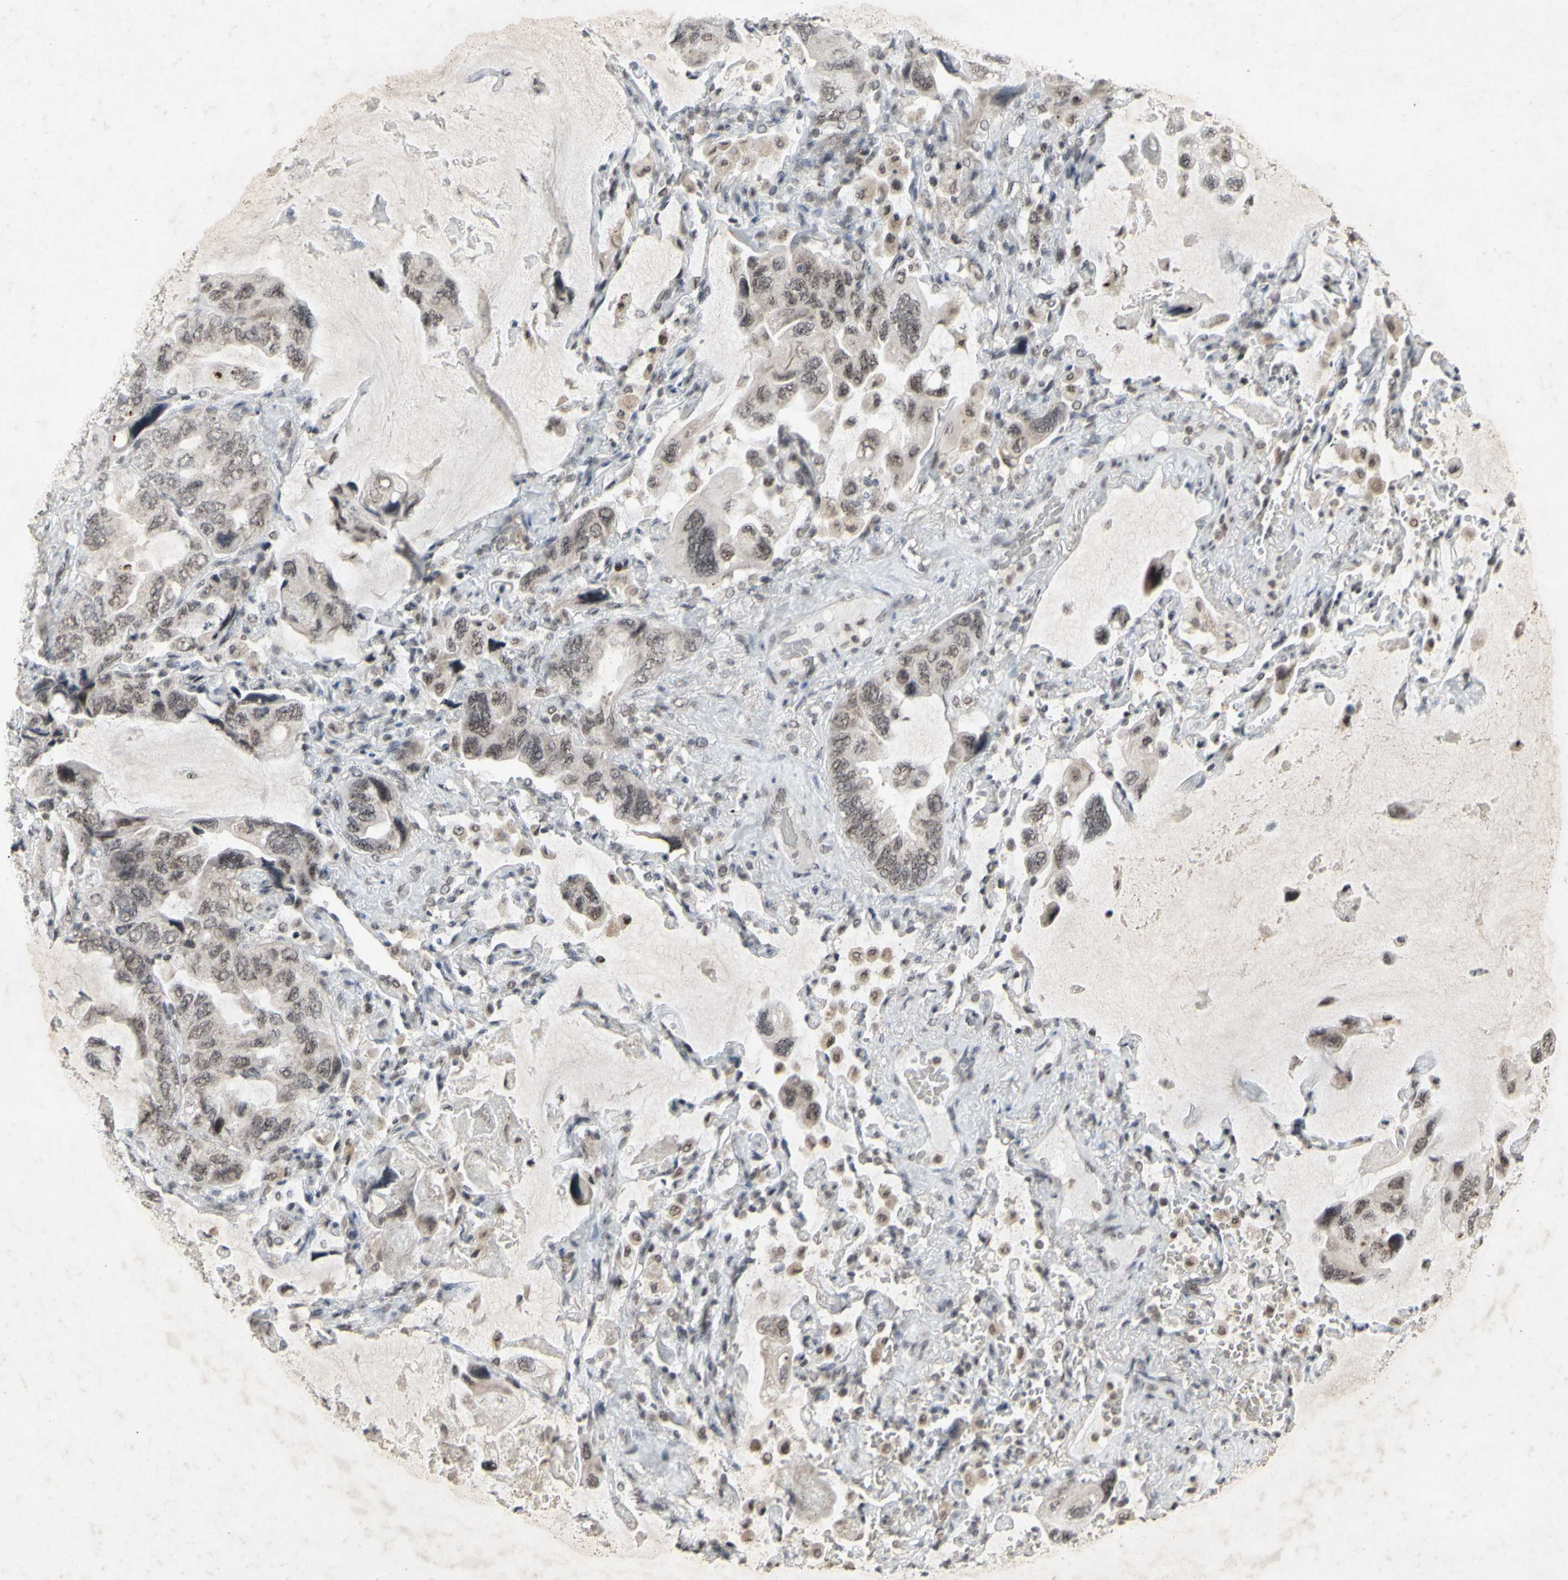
{"staining": {"intensity": "weak", "quantity": "25%-75%", "location": "cytoplasmic/membranous,nuclear"}, "tissue": "lung cancer", "cell_type": "Tumor cells", "image_type": "cancer", "snomed": [{"axis": "morphology", "description": "Squamous cell carcinoma, NOS"}, {"axis": "topography", "description": "Lung"}], "caption": "Lung squamous cell carcinoma tissue exhibits weak cytoplasmic/membranous and nuclear expression in about 25%-75% of tumor cells, visualized by immunohistochemistry.", "gene": "CENPB", "patient": {"sex": "female", "age": 73}}